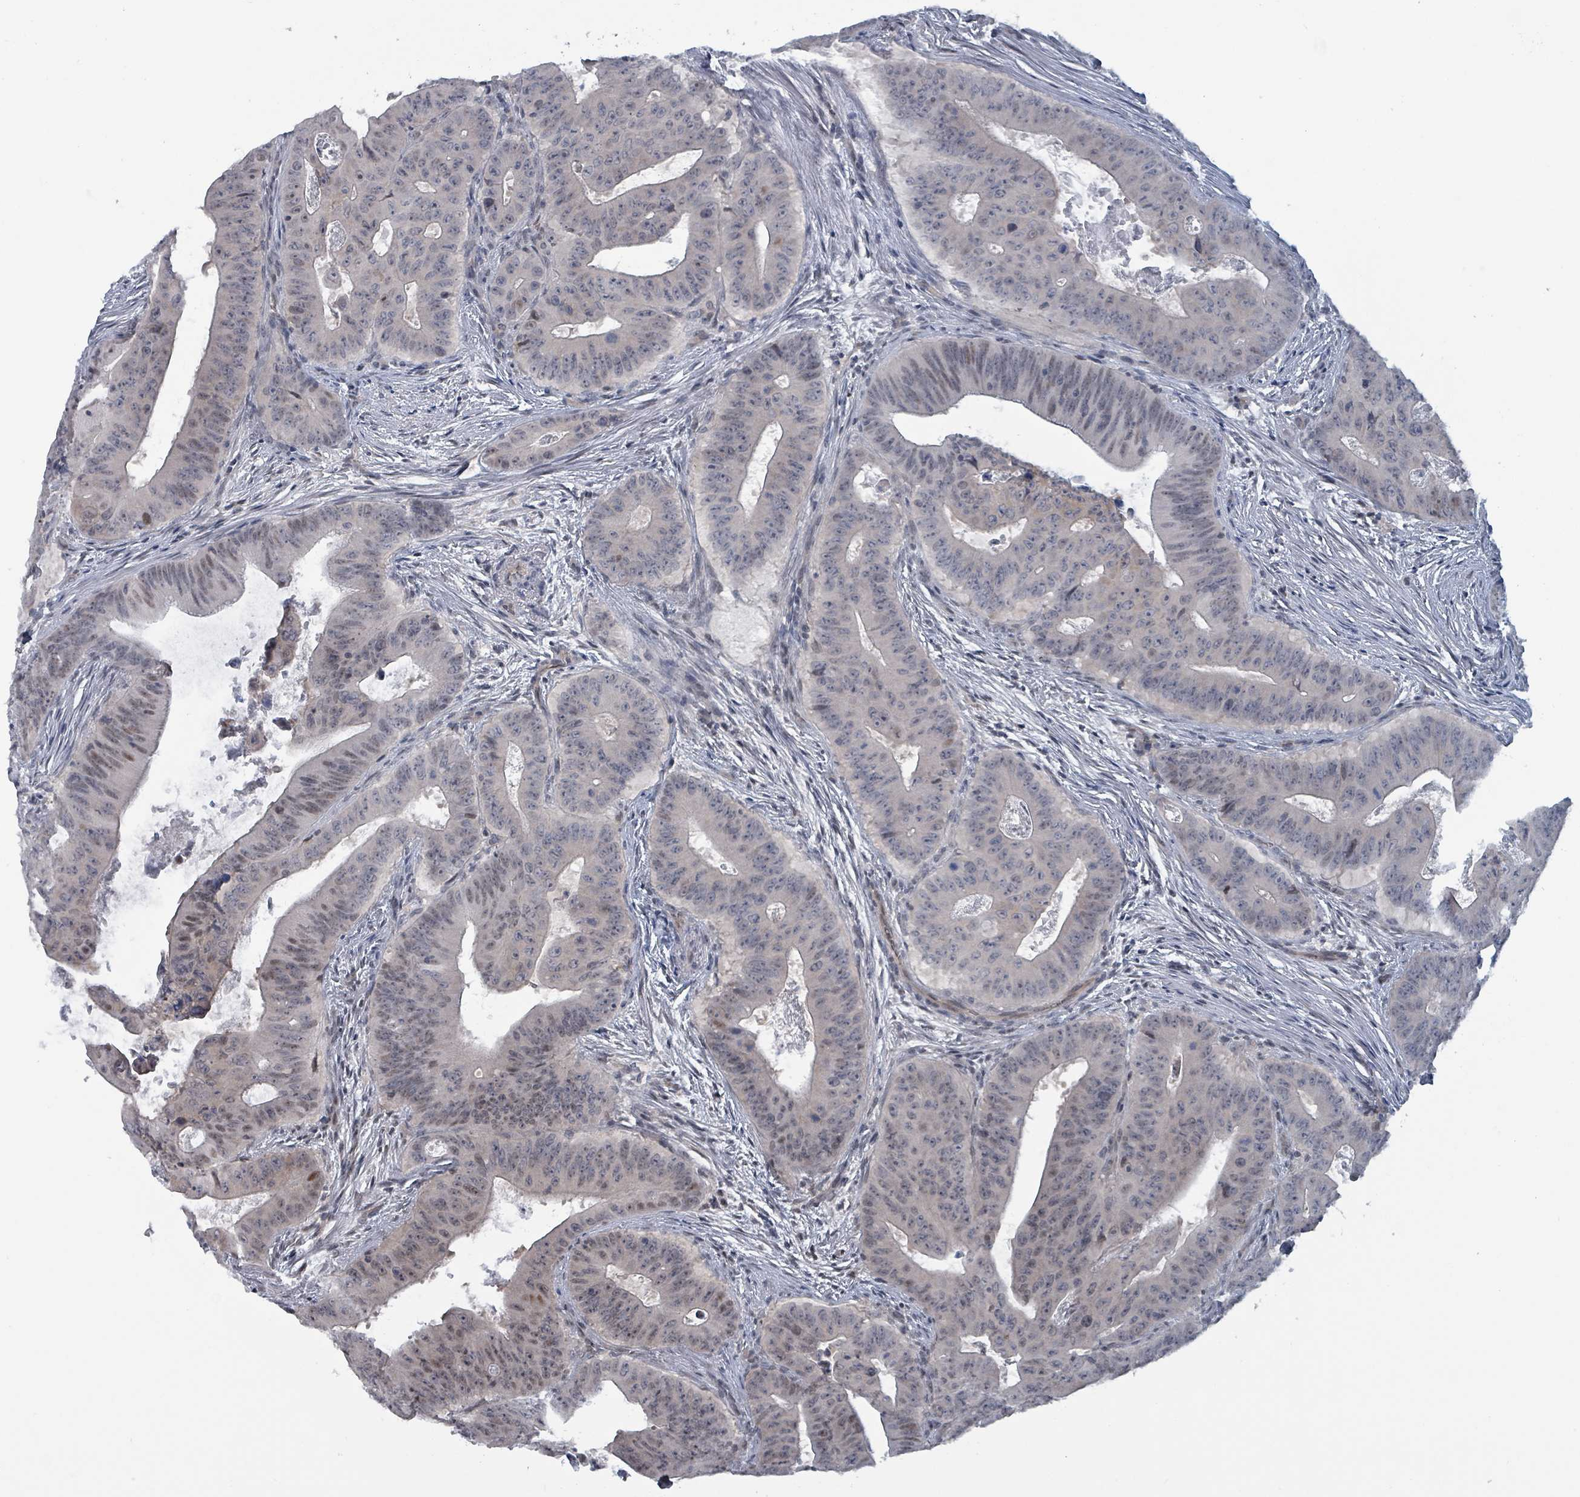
{"staining": {"intensity": "weak", "quantity": "<25%", "location": "nuclear"}, "tissue": "colorectal cancer", "cell_type": "Tumor cells", "image_type": "cancer", "snomed": [{"axis": "morphology", "description": "Adenocarcinoma, NOS"}, {"axis": "topography", "description": "Rectum"}], "caption": "Colorectal adenocarcinoma was stained to show a protein in brown. There is no significant positivity in tumor cells.", "gene": "BIVM", "patient": {"sex": "female", "age": 75}}